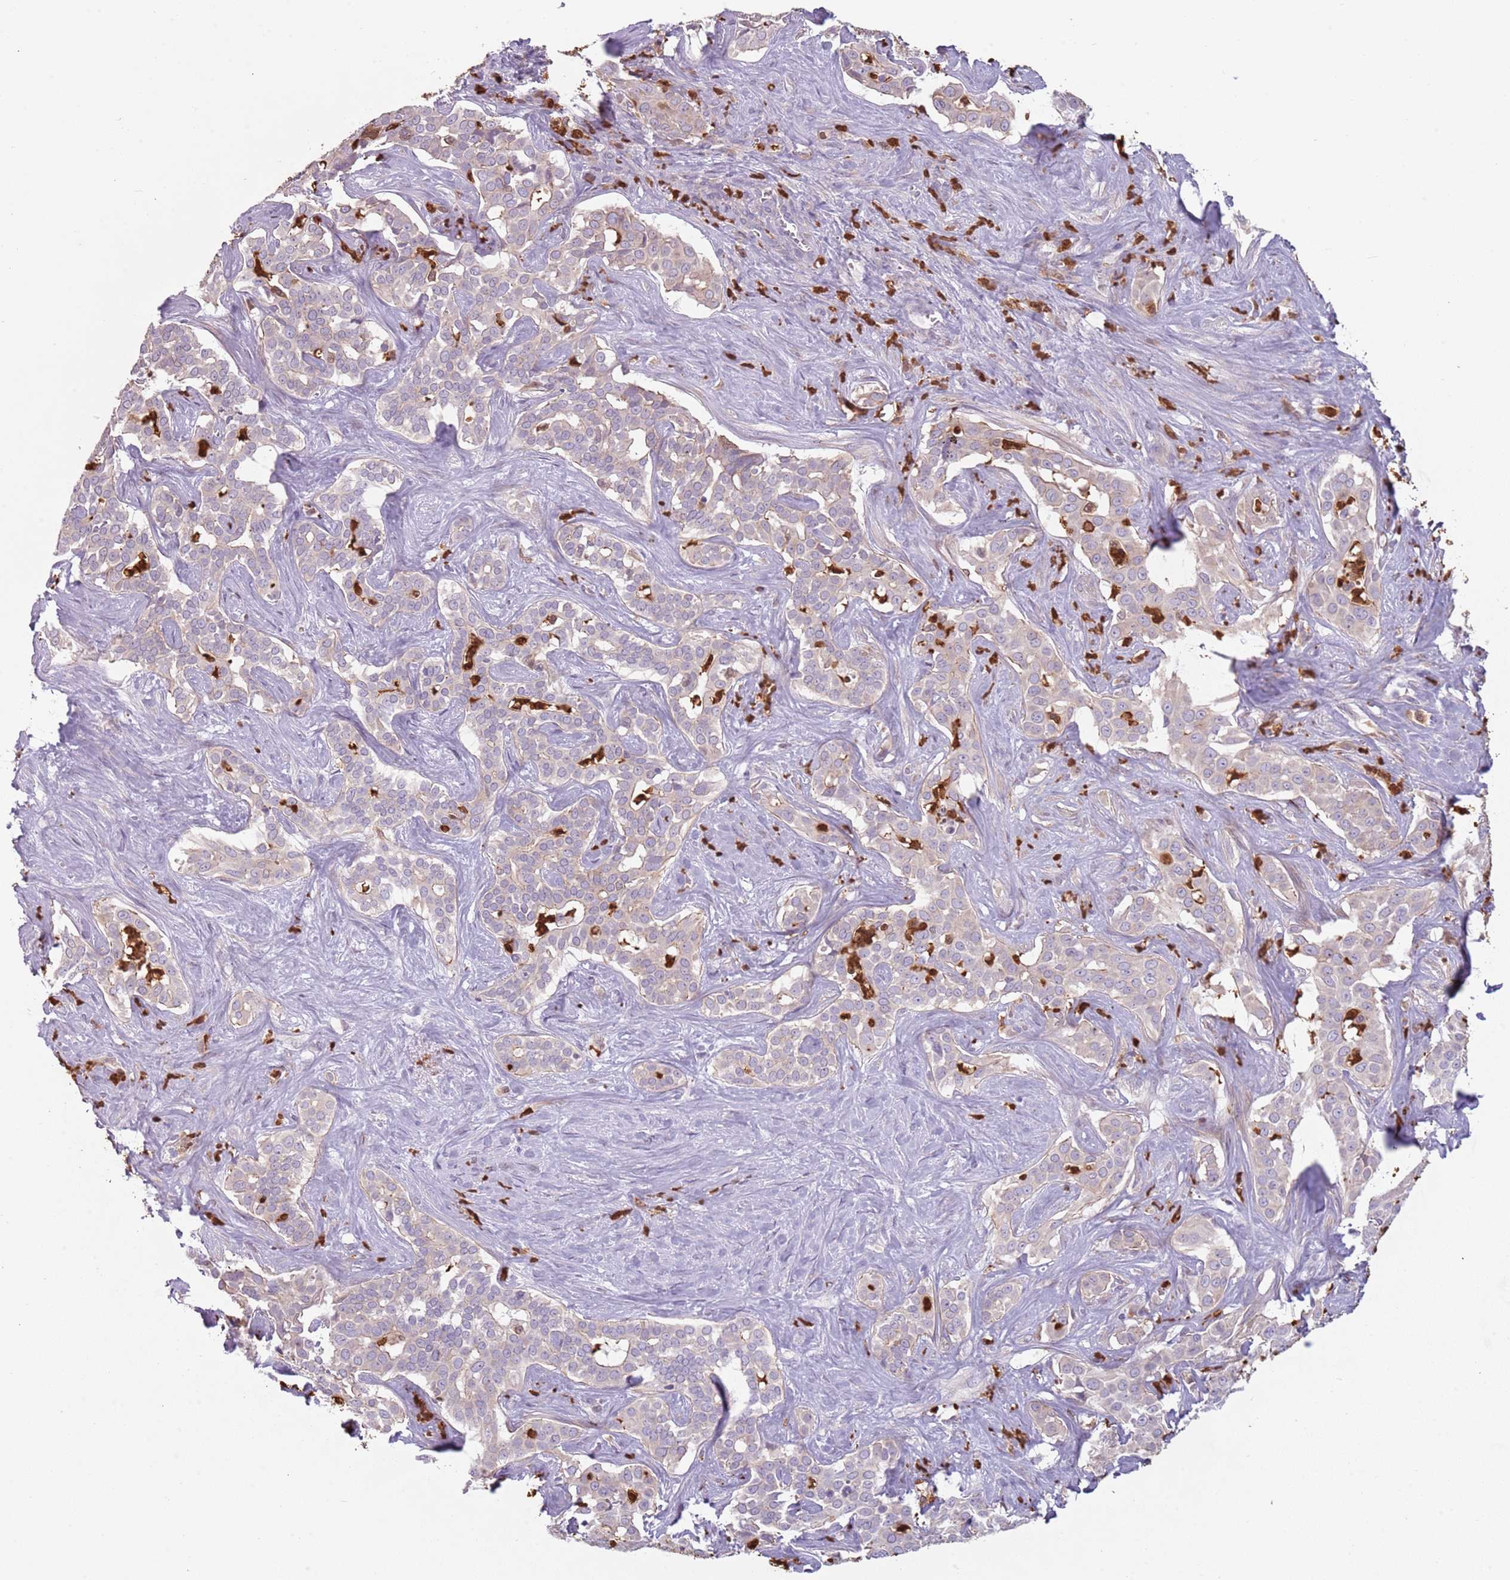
{"staining": {"intensity": "weak", "quantity": "25%-75%", "location": "cytoplasmic/membranous"}, "tissue": "liver cancer", "cell_type": "Tumor cells", "image_type": "cancer", "snomed": [{"axis": "morphology", "description": "Cholangiocarcinoma"}, {"axis": "topography", "description": "Liver"}], "caption": "An immunohistochemistry (IHC) image of tumor tissue is shown. Protein staining in brown shows weak cytoplasmic/membranous positivity in liver cancer within tumor cells. (DAB IHC, brown staining for protein, blue staining for nuclei).", "gene": "SPAG4", "patient": {"sex": "male", "age": 67}}